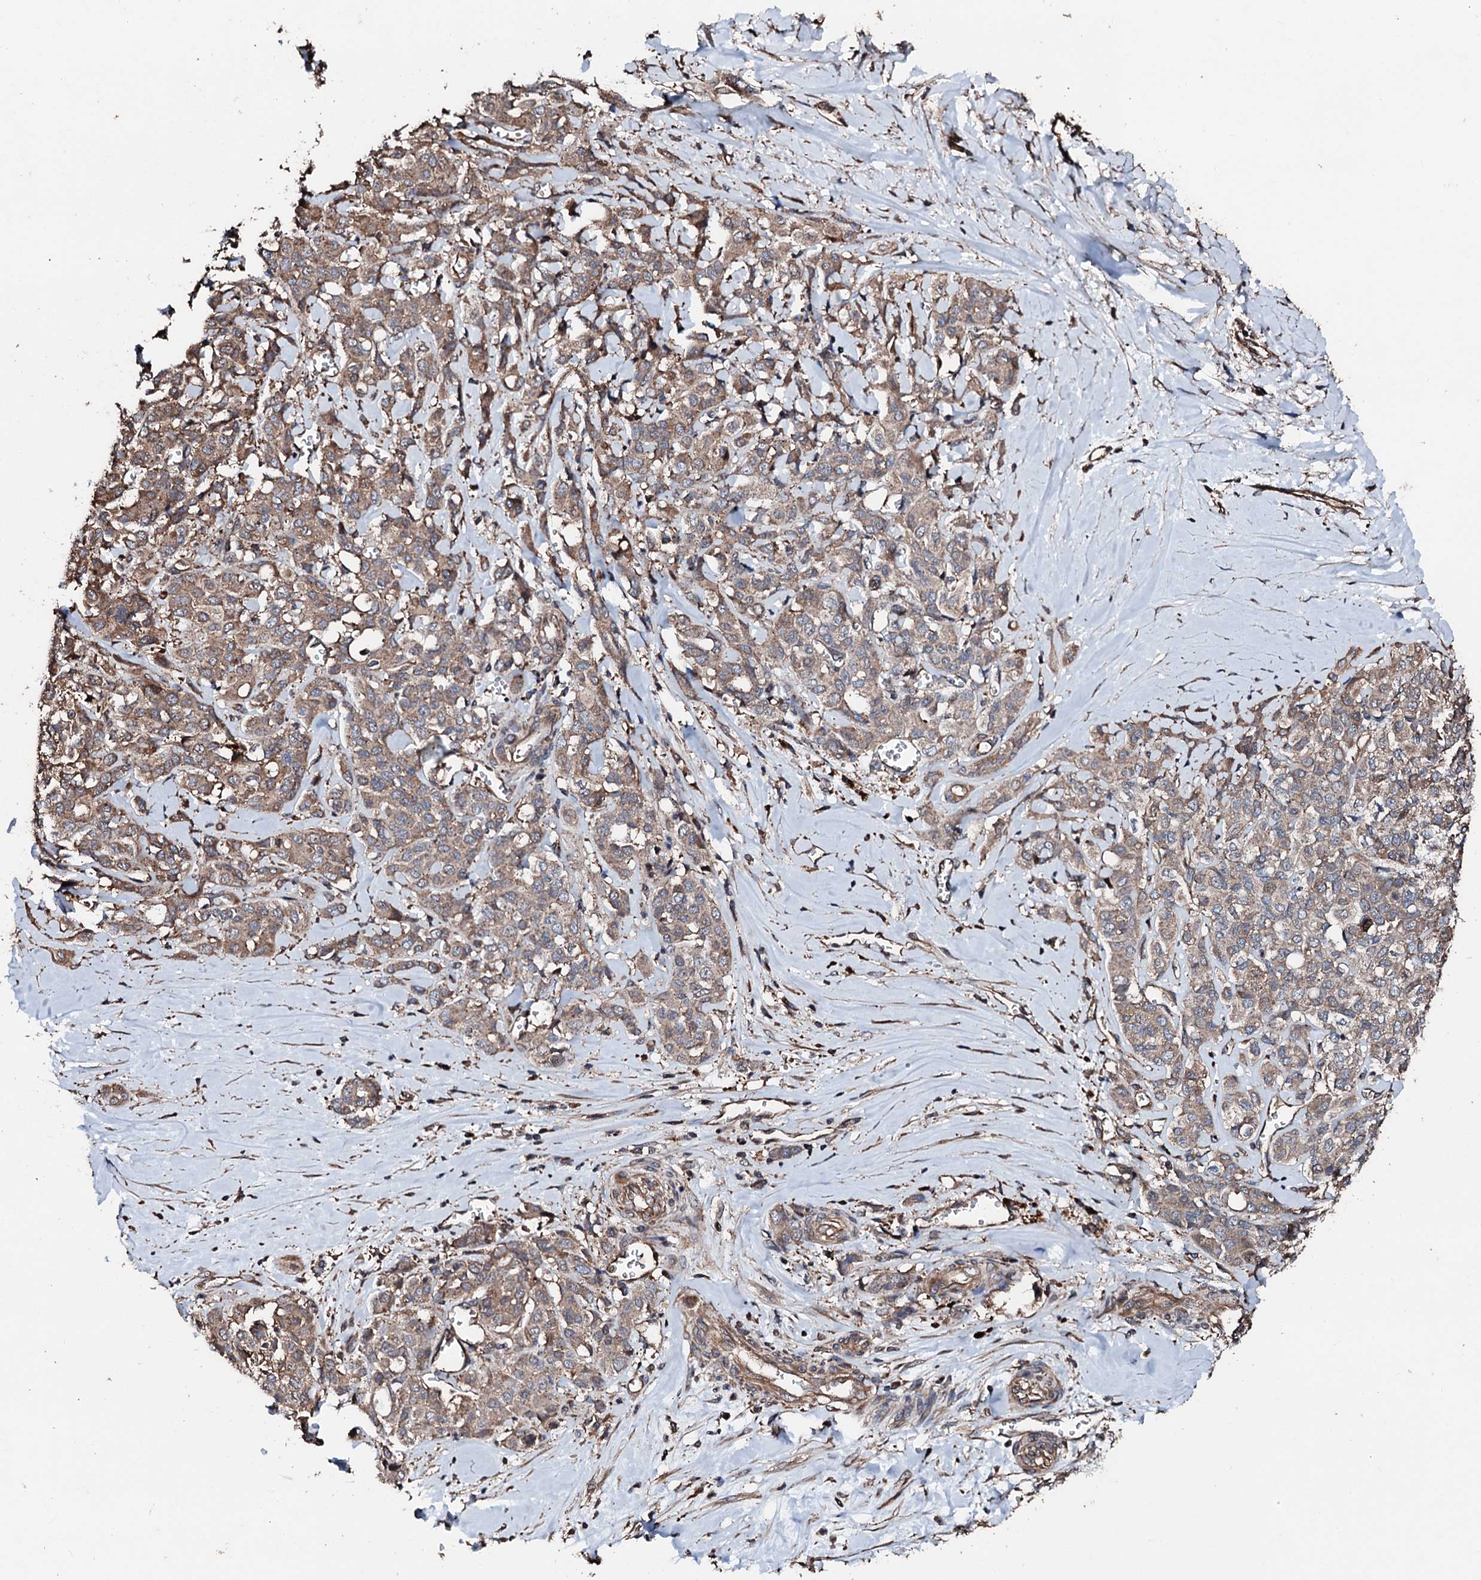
{"staining": {"intensity": "moderate", "quantity": ">75%", "location": "cytoplasmic/membranous"}, "tissue": "liver cancer", "cell_type": "Tumor cells", "image_type": "cancer", "snomed": [{"axis": "morphology", "description": "Cholangiocarcinoma"}, {"axis": "topography", "description": "Liver"}], "caption": "Immunohistochemistry (IHC) staining of liver cancer, which reveals medium levels of moderate cytoplasmic/membranous positivity in approximately >75% of tumor cells indicating moderate cytoplasmic/membranous protein expression. The staining was performed using DAB (brown) for protein detection and nuclei were counterstained in hematoxylin (blue).", "gene": "CKAP5", "patient": {"sex": "female", "age": 77}}